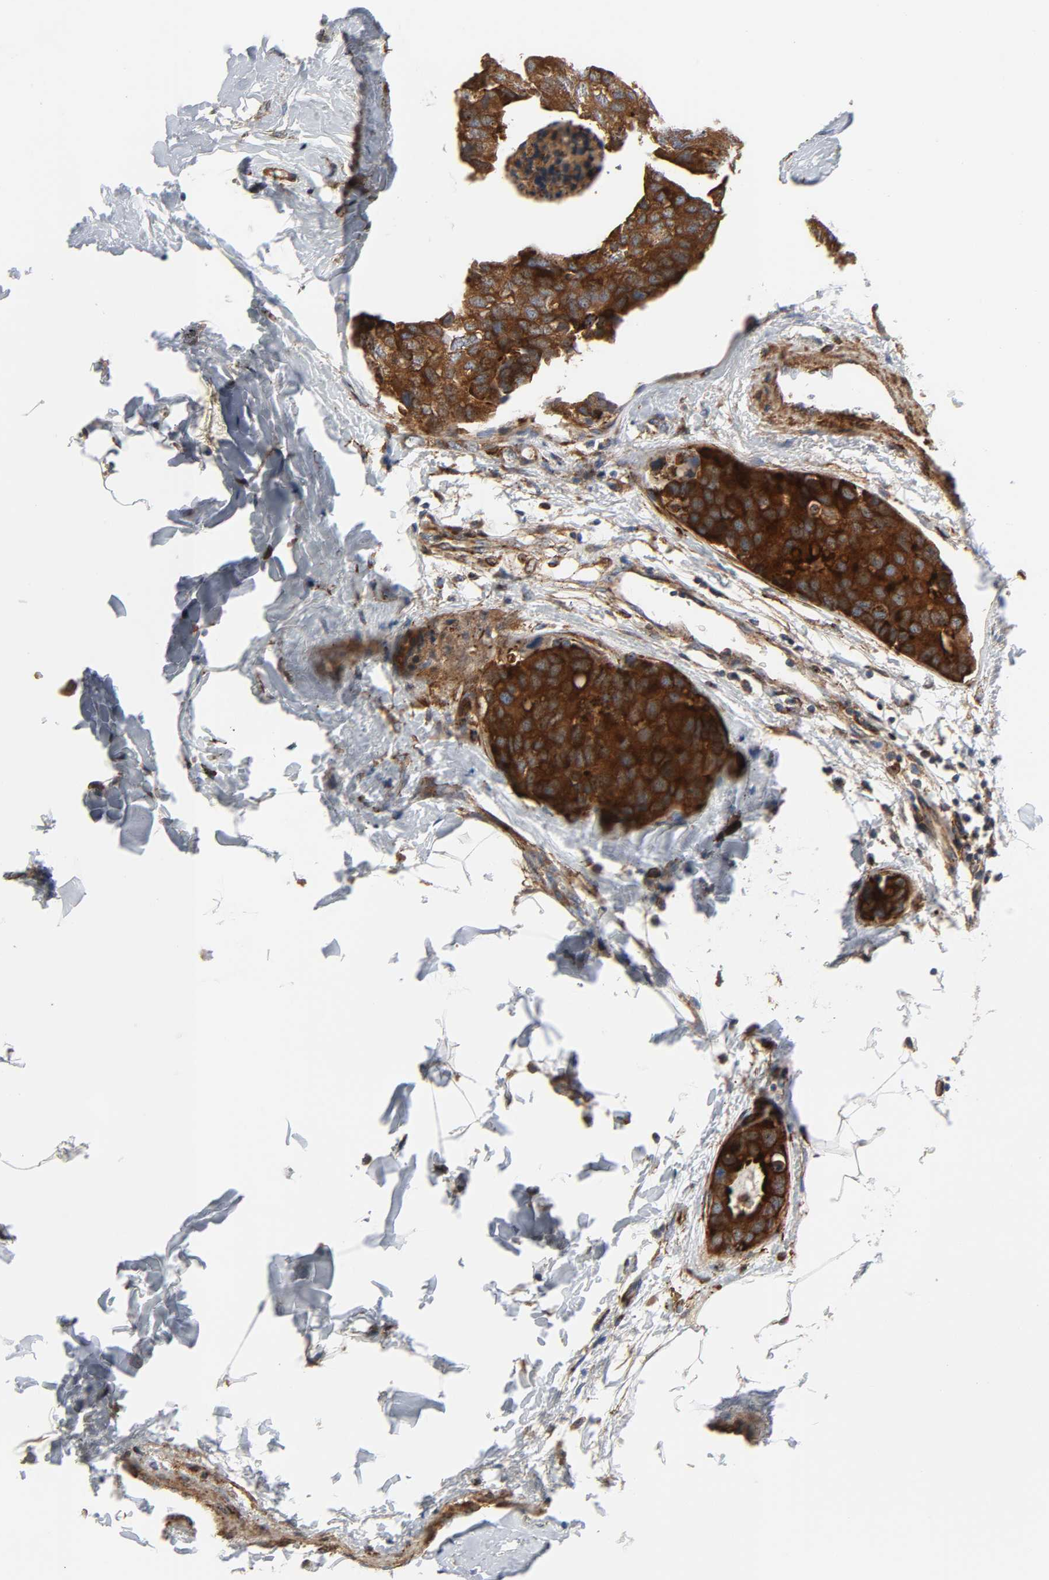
{"staining": {"intensity": "strong", "quantity": ">75%", "location": "cytoplasmic/membranous"}, "tissue": "breast cancer", "cell_type": "Tumor cells", "image_type": "cancer", "snomed": [{"axis": "morphology", "description": "Normal tissue, NOS"}, {"axis": "morphology", "description": "Duct carcinoma"}, {"axis": "topography", "description": "Breast"}], "caption": "Approximately >75% of tumor cells in human breast cancer reveal strong cytoplasmic/membranous protein staining as visualized by brown immunohistochemical staining.", "gene": "ARHGAP1", "patient": {"sex": "female", "age": 50}}